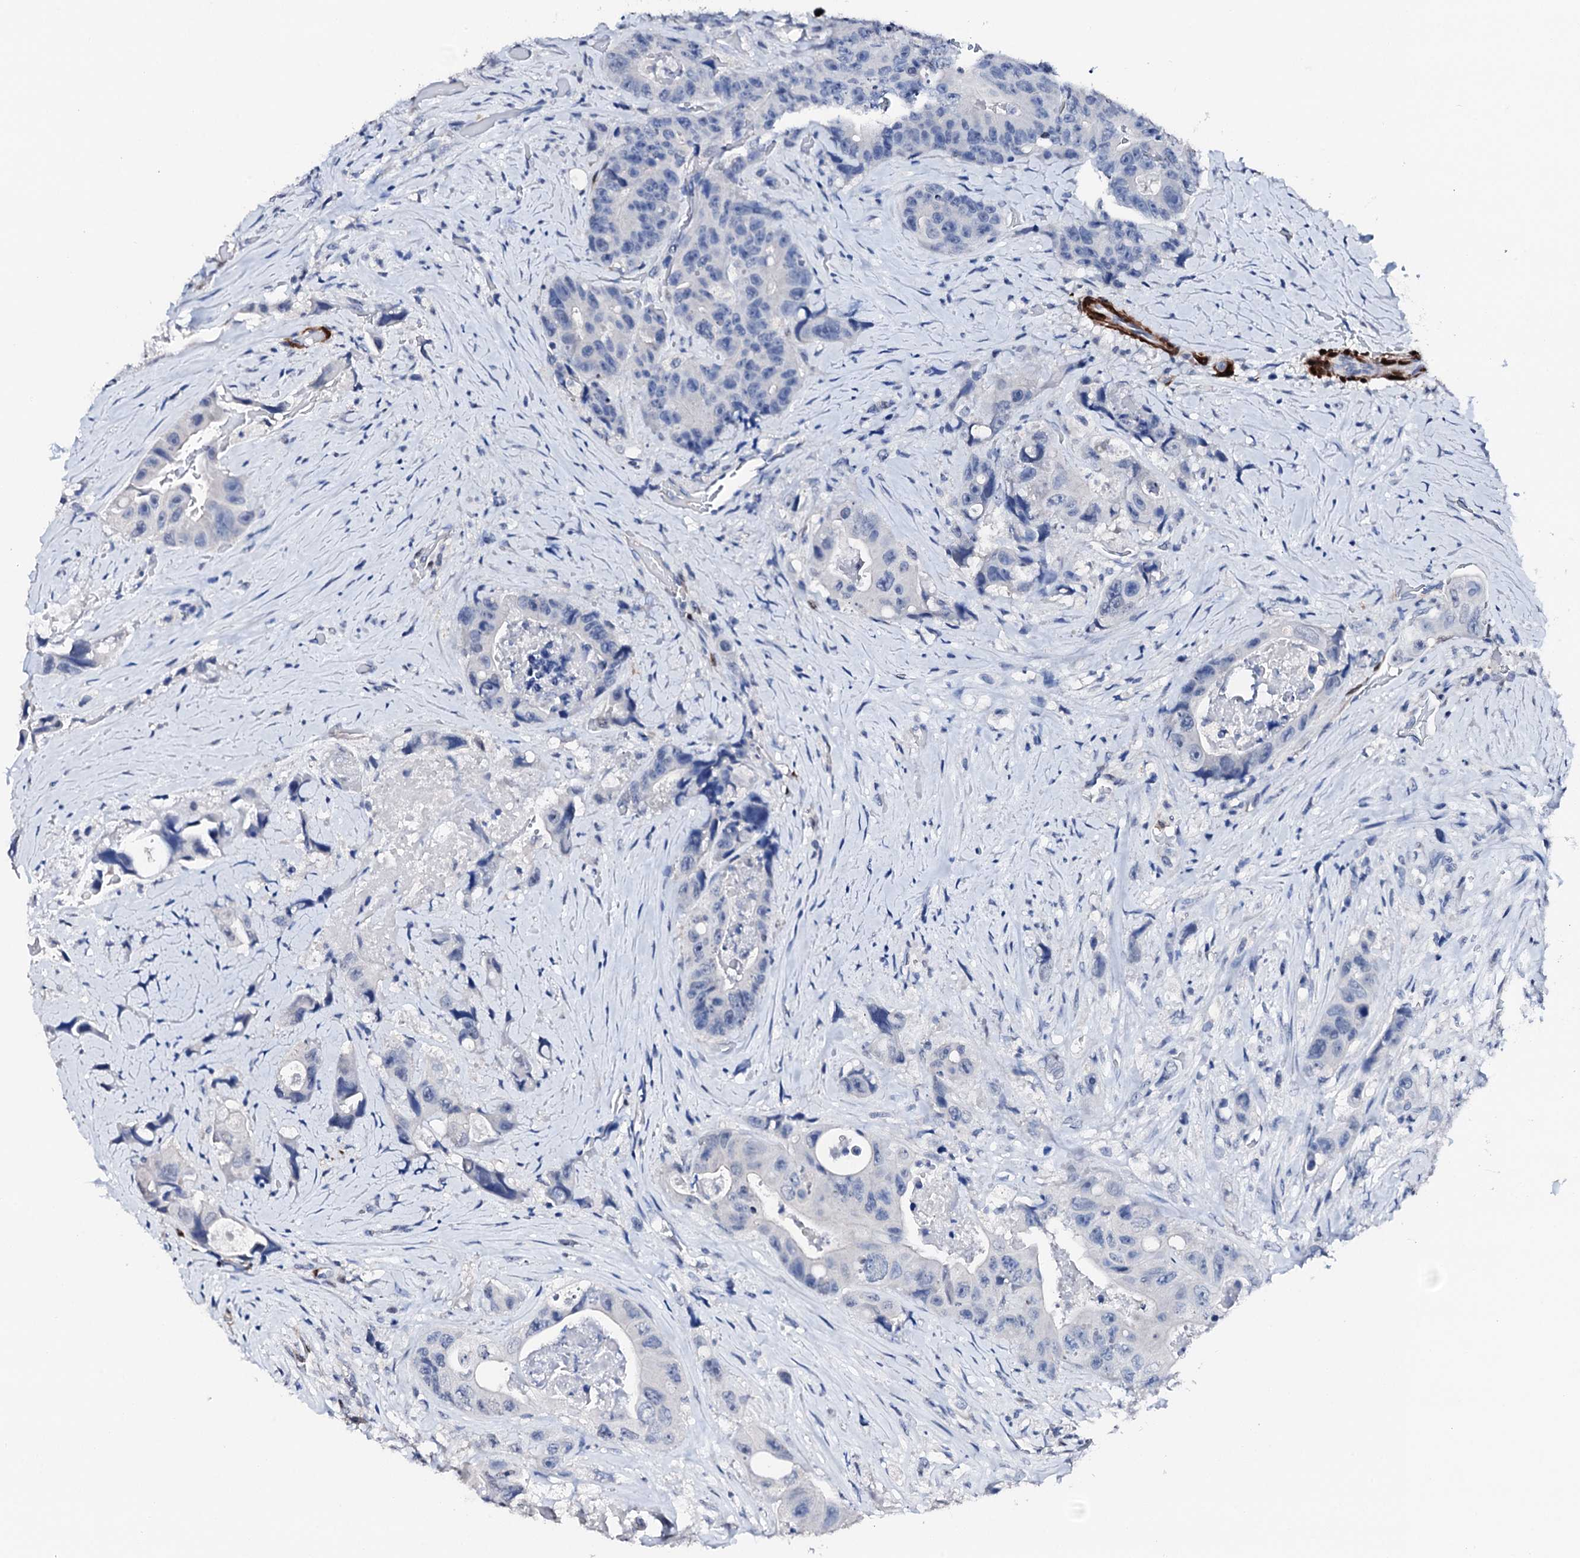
{"staining": {"intensity": "negative", "quantity": "none", "location": "none"}, "tissue": "colorectal cancer", "cell_type": "Tumor cells", "image_type": "cancer", "snomed": [{"axis": "morphology", "description": "Adenocarcinoma, NOS"}, {"axis": "topography", "description": "Colon"}], "caption": "This is an IHC micrograph of human colorectal cancer. There is no positivity in tumor cells.", "gene": "NRIP2", "patient": {"sex": "female", "age": 46}}